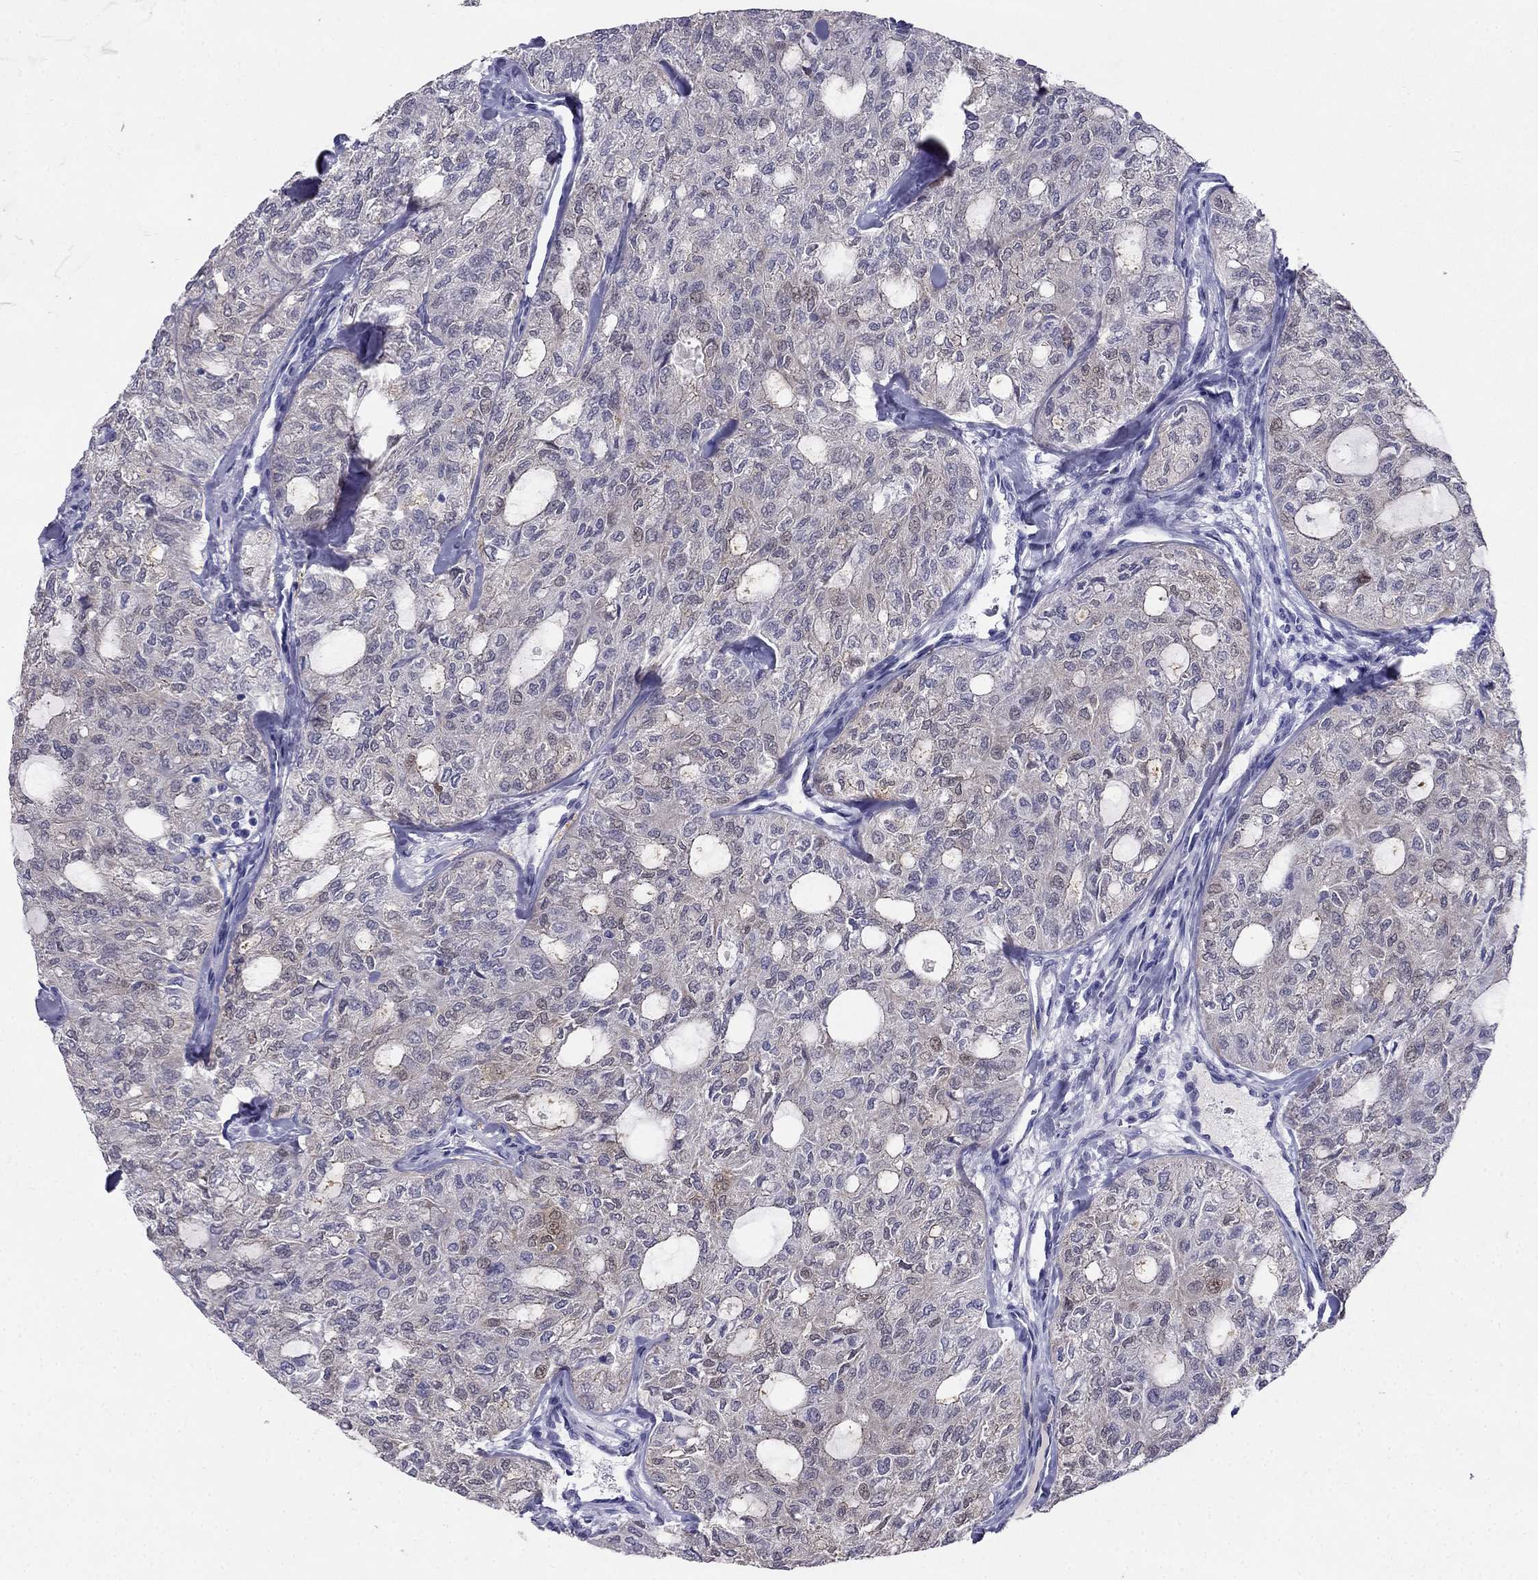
{"staining": {"intensity": "negative", "quantity": "none", "location": "none"}, "tissue": "thyroid cancer", "cell_type": "Tumor cells", "image_type": "cancer", "snomed": [{"axis": "morphology", "description": "Follicular adenoma carcinoma, NOS"}, {"axis": "topography", "description": "Thyroid gland"}], "caption": "Immunohistochemical staining of follicular adenoma carcinoma (thyroid) displays no significant staining in tumor cells. Nuclei are stained in blue.", "gene": "RFLNA", "patient": {"sex": "male", "age": 75}}